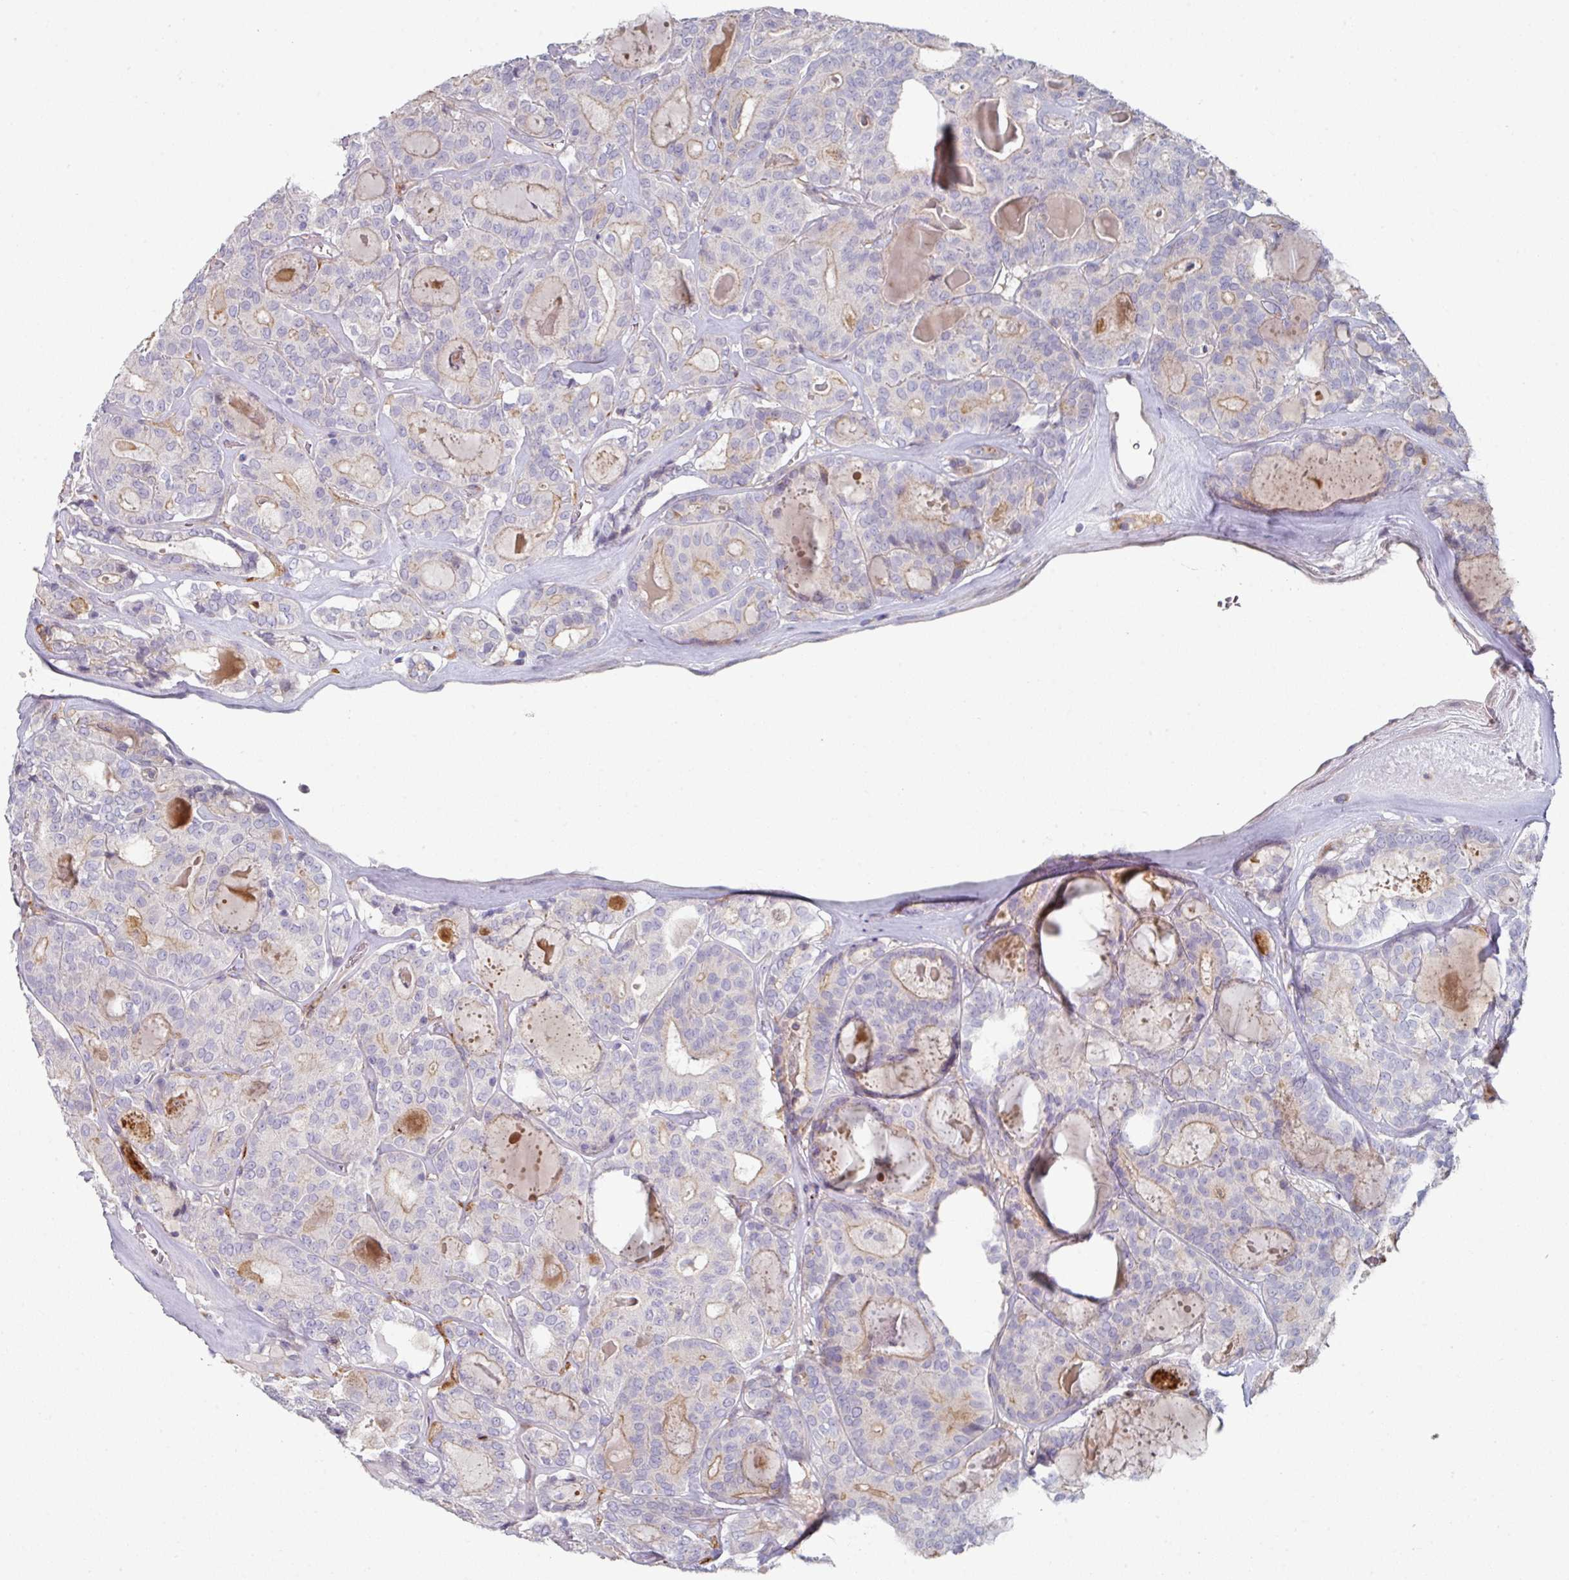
{"staining": {"intensity": "weak", "quantity": "<25%", "location": "cytoplasmic/membranous"}, "tissue": "thyroid cancer", "cell_type": "Tumor cells", "image_type": "cancer", "snomed": [{"axis": "morphology", "description": "Papillary adenocarcinoma, NOS"}, {"axis": "topography", "description": "Thyroid gland"}], "caption": "Thyroid cancer (papillary adenocarcinoma) was stained to show a protein in brown. There is no significant expression in tumor cells.", "gene": "WSB2", "patient": {"sex": "female", "age": 72}}